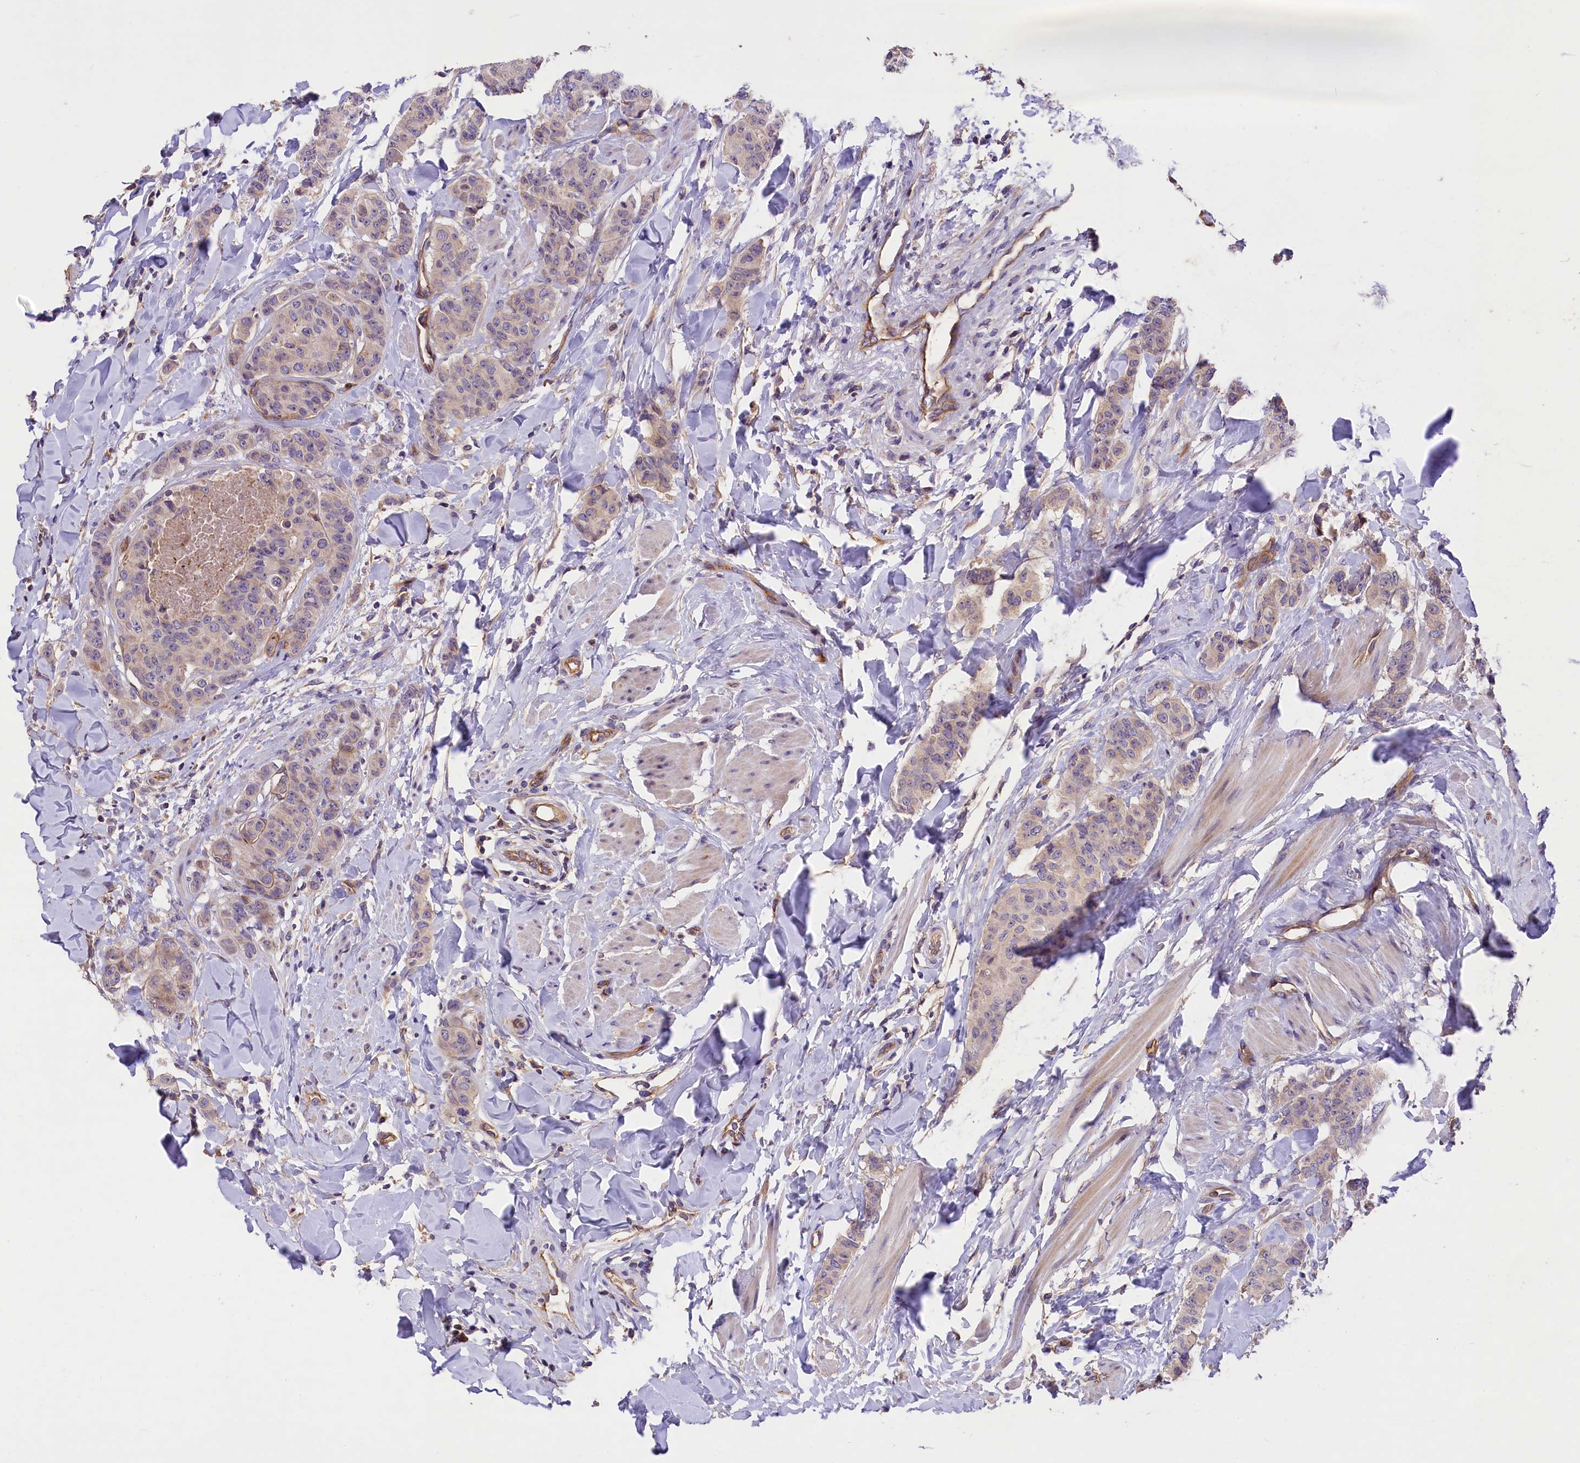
{"staining": {"intensity": "weak", "quantity": "<25%", "location": "cytoplasmic/membranous"}, "tissue": "breast cancer", "cell_type": "Tumor cells", "image_type": "cancer", "snomed": [{"axis": "morphology", "description": "Duct carcinoma"}, {"axis": "topography", "description": "Breast"}], "caption": "Tumor cells are negative for brown protein staining in breast cancer.", "gene": "ERMARD", "patient": {"sex": "female", "age": 40}}